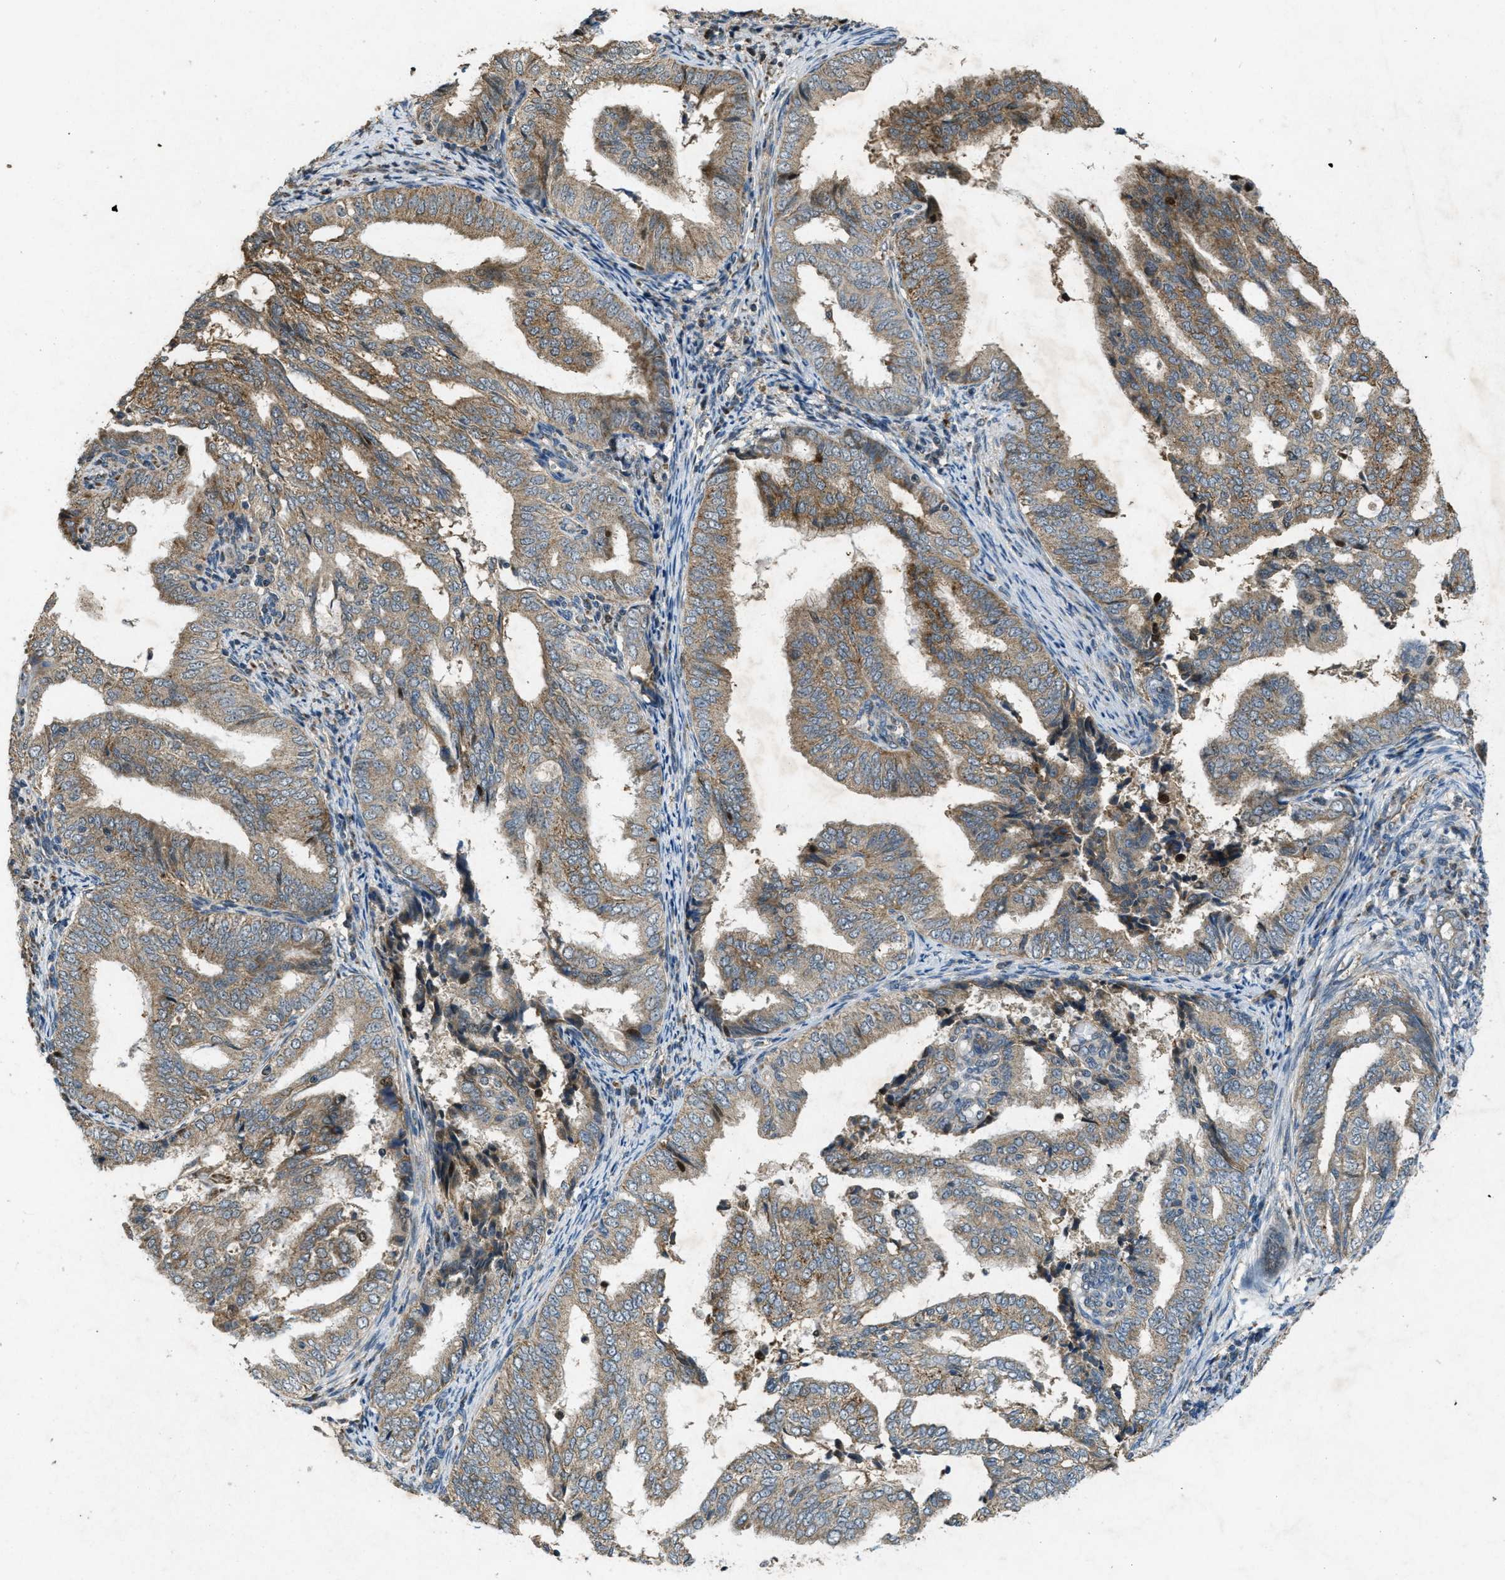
{"staining": {"intensity": "moderate", "quantity": ">75%", "location": "cytoplasmic/membranous"}, "tissue": "endometrial cancer", "cell_type": "Tumor cells", "image_type": "cancer", "snomed": [{"axis": "morphology", "description": "Adenocarcinoma, NOS"}, {"axis": "topography", "description": "Endometrium"}], "caption": "About >75% of tumor cells in human adenocarcinoma (endometrial) display moderate cytoplasmic/membranous protein staining as visualized by brown immunohistochemical staining.", "gene": "PPP1R15A", "patient": {"sex": "female", "age": 58}}